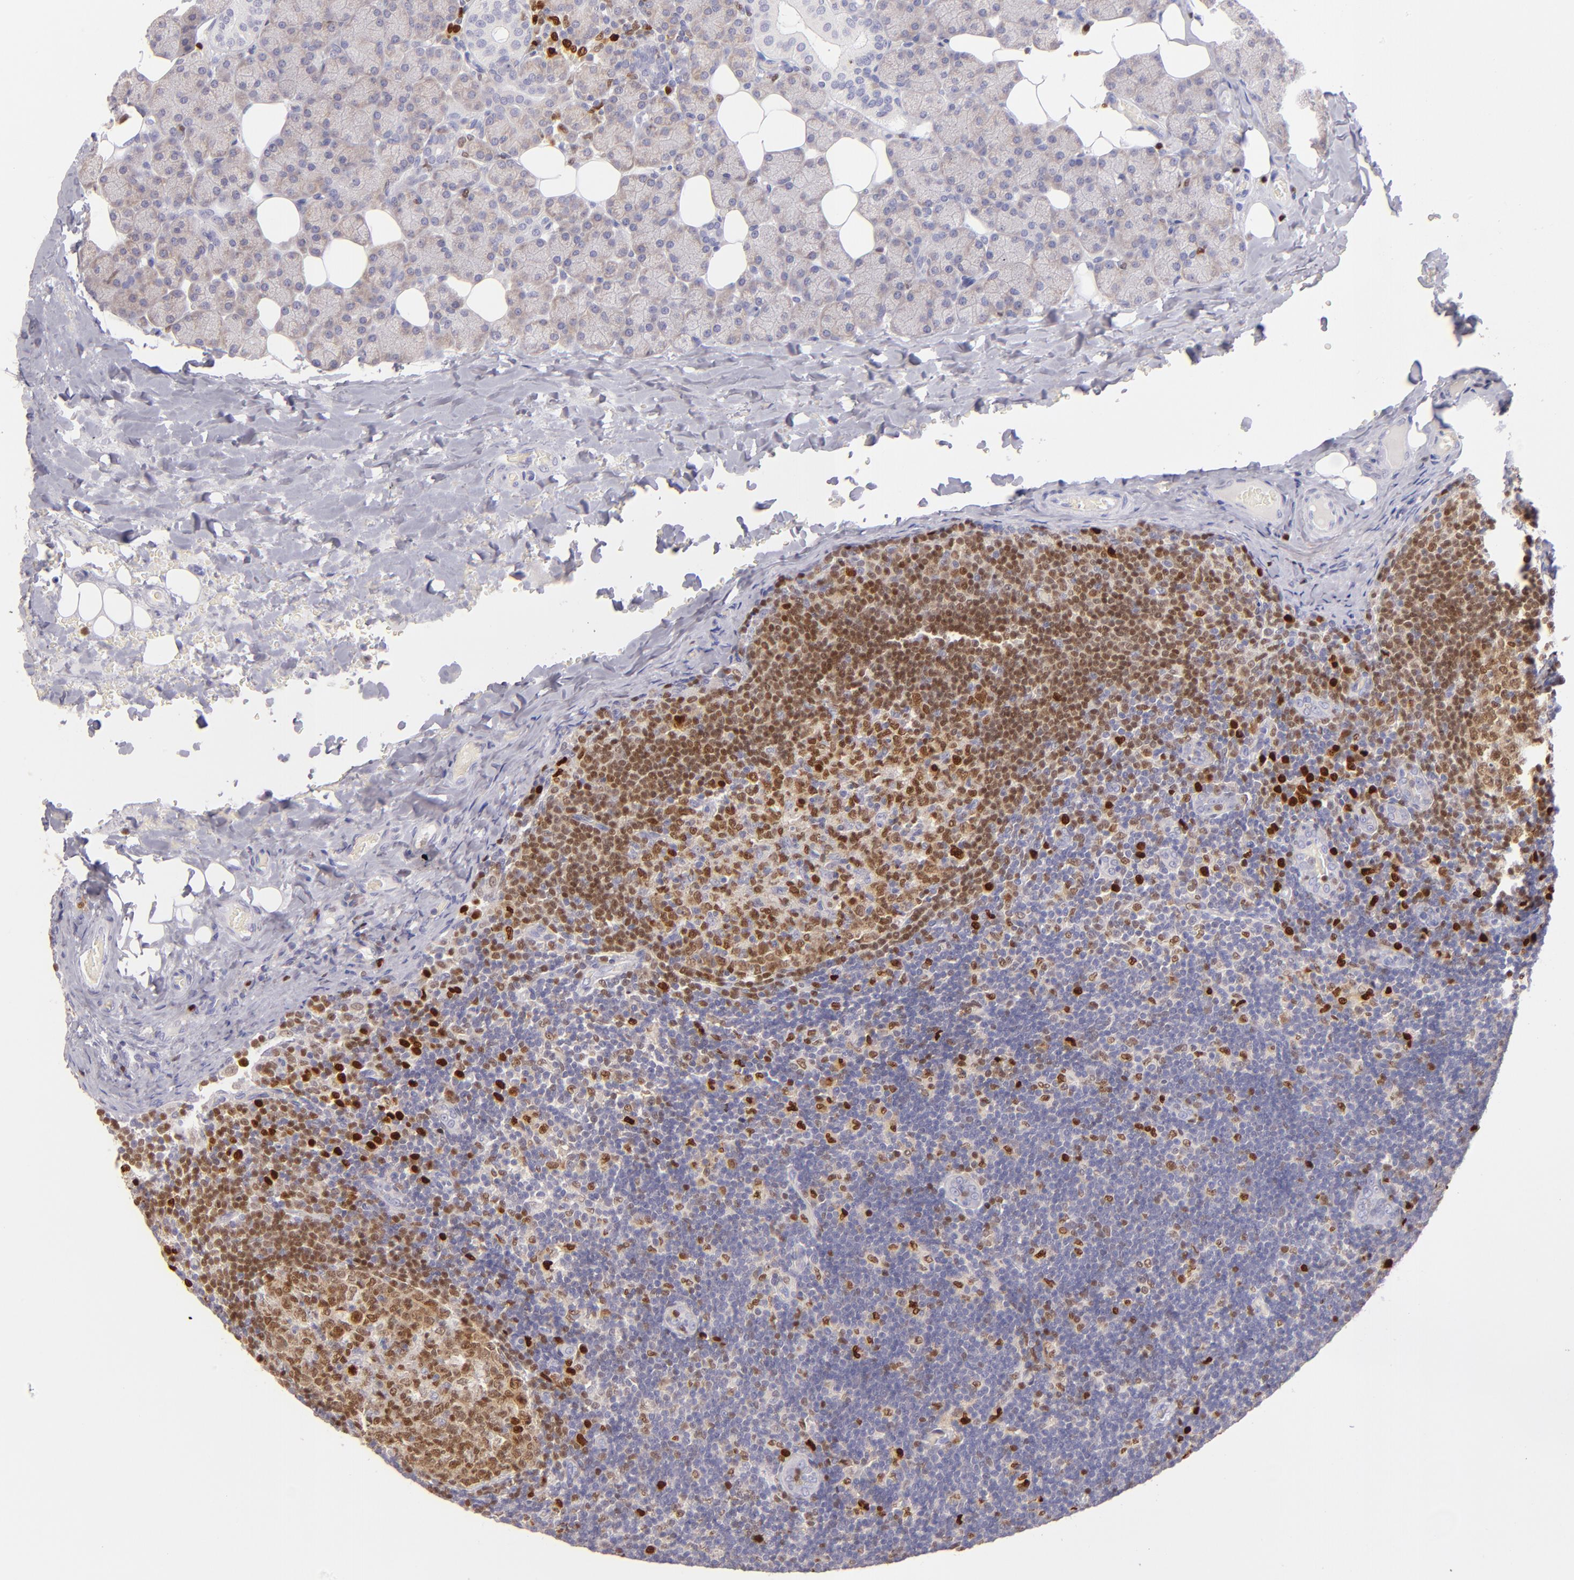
{"staining": {"intensity": "strong", "quantity": "25%-75%", "location": "cytoplasmic/membranous,nuclear"}, "tissue": "lymph node", "cell_type": "Germinal center cells", "image_type": "normal", "snomed": [{"axis": "morphology", "description": "Normal tissue, NOS"}, {"axis": "topography", "description": "Lymph node"}, {"axis": "topography", "description": "Salivary gland"}], "caption": "DAB immunohistochemical staining of normal lymph node displays strong cytoplasmic/membranous,nuclear protein expression in approximately 25%-75% of germinal center cells.", "gene": "IRF8", "patient": {"sex": "male", "age": 8}}